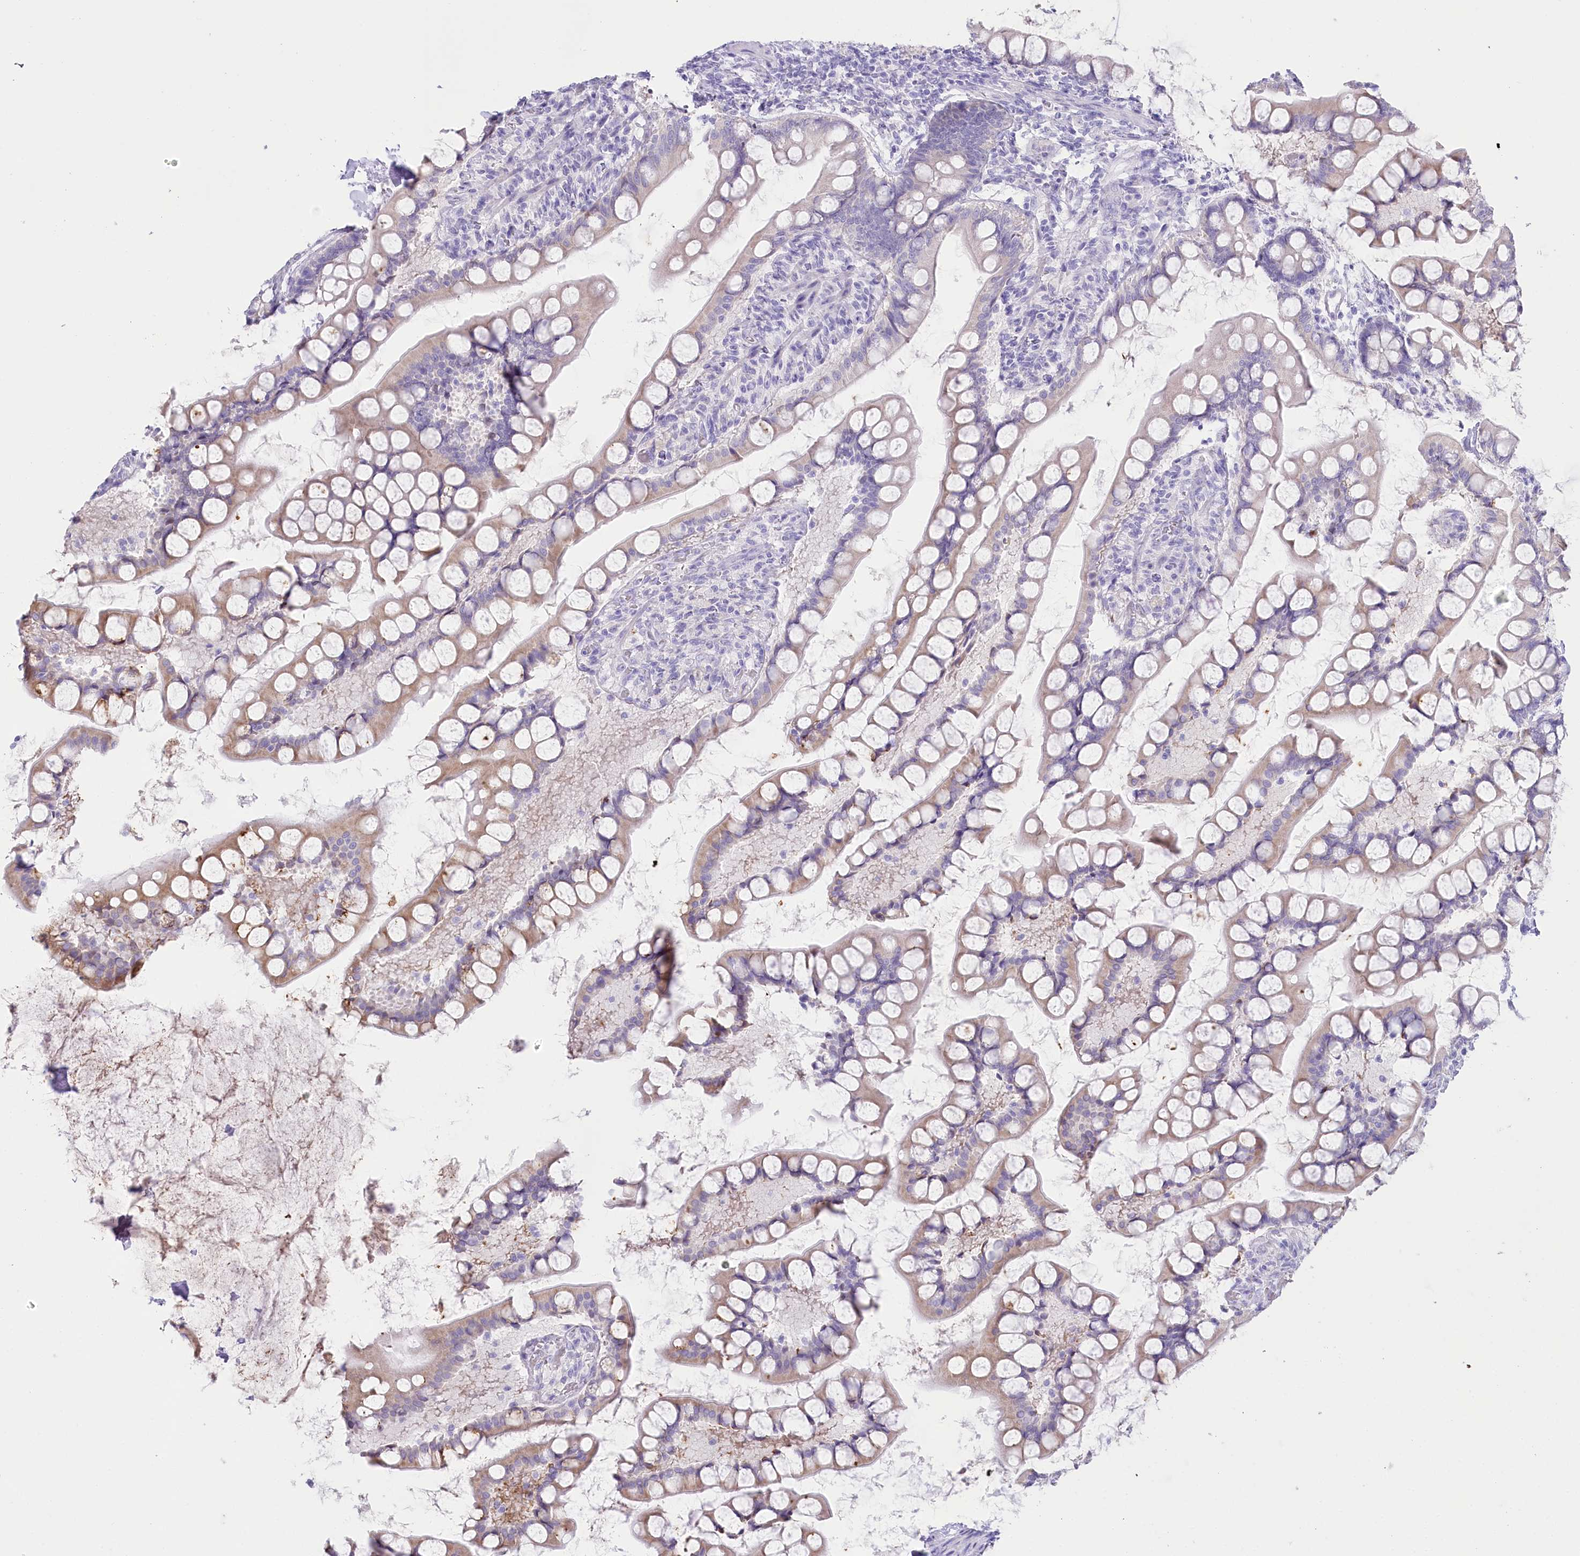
{"staining": {"intensity": "moderate", "quantity": "25%-75%", "location": "cytoplasmic/membranous"}, "tissue": "small intestine", "cell_type": "Glandular cells", "image_type": "normal", "snomed": [{"axis": "morphology", "description": "Normal tissue, NOS"}, {"axis": "topography", "description": "Small intestine"}], "caption": "Small intestine stained with DAB IHC exhibits medium levels of moderate cytoplasmic/membranous positivity in about 25%-75% of glandular cells. Nuclei are stained in blue.", "gene": "MYOZ1", "patient": {"sex": "male", "age": 52}}